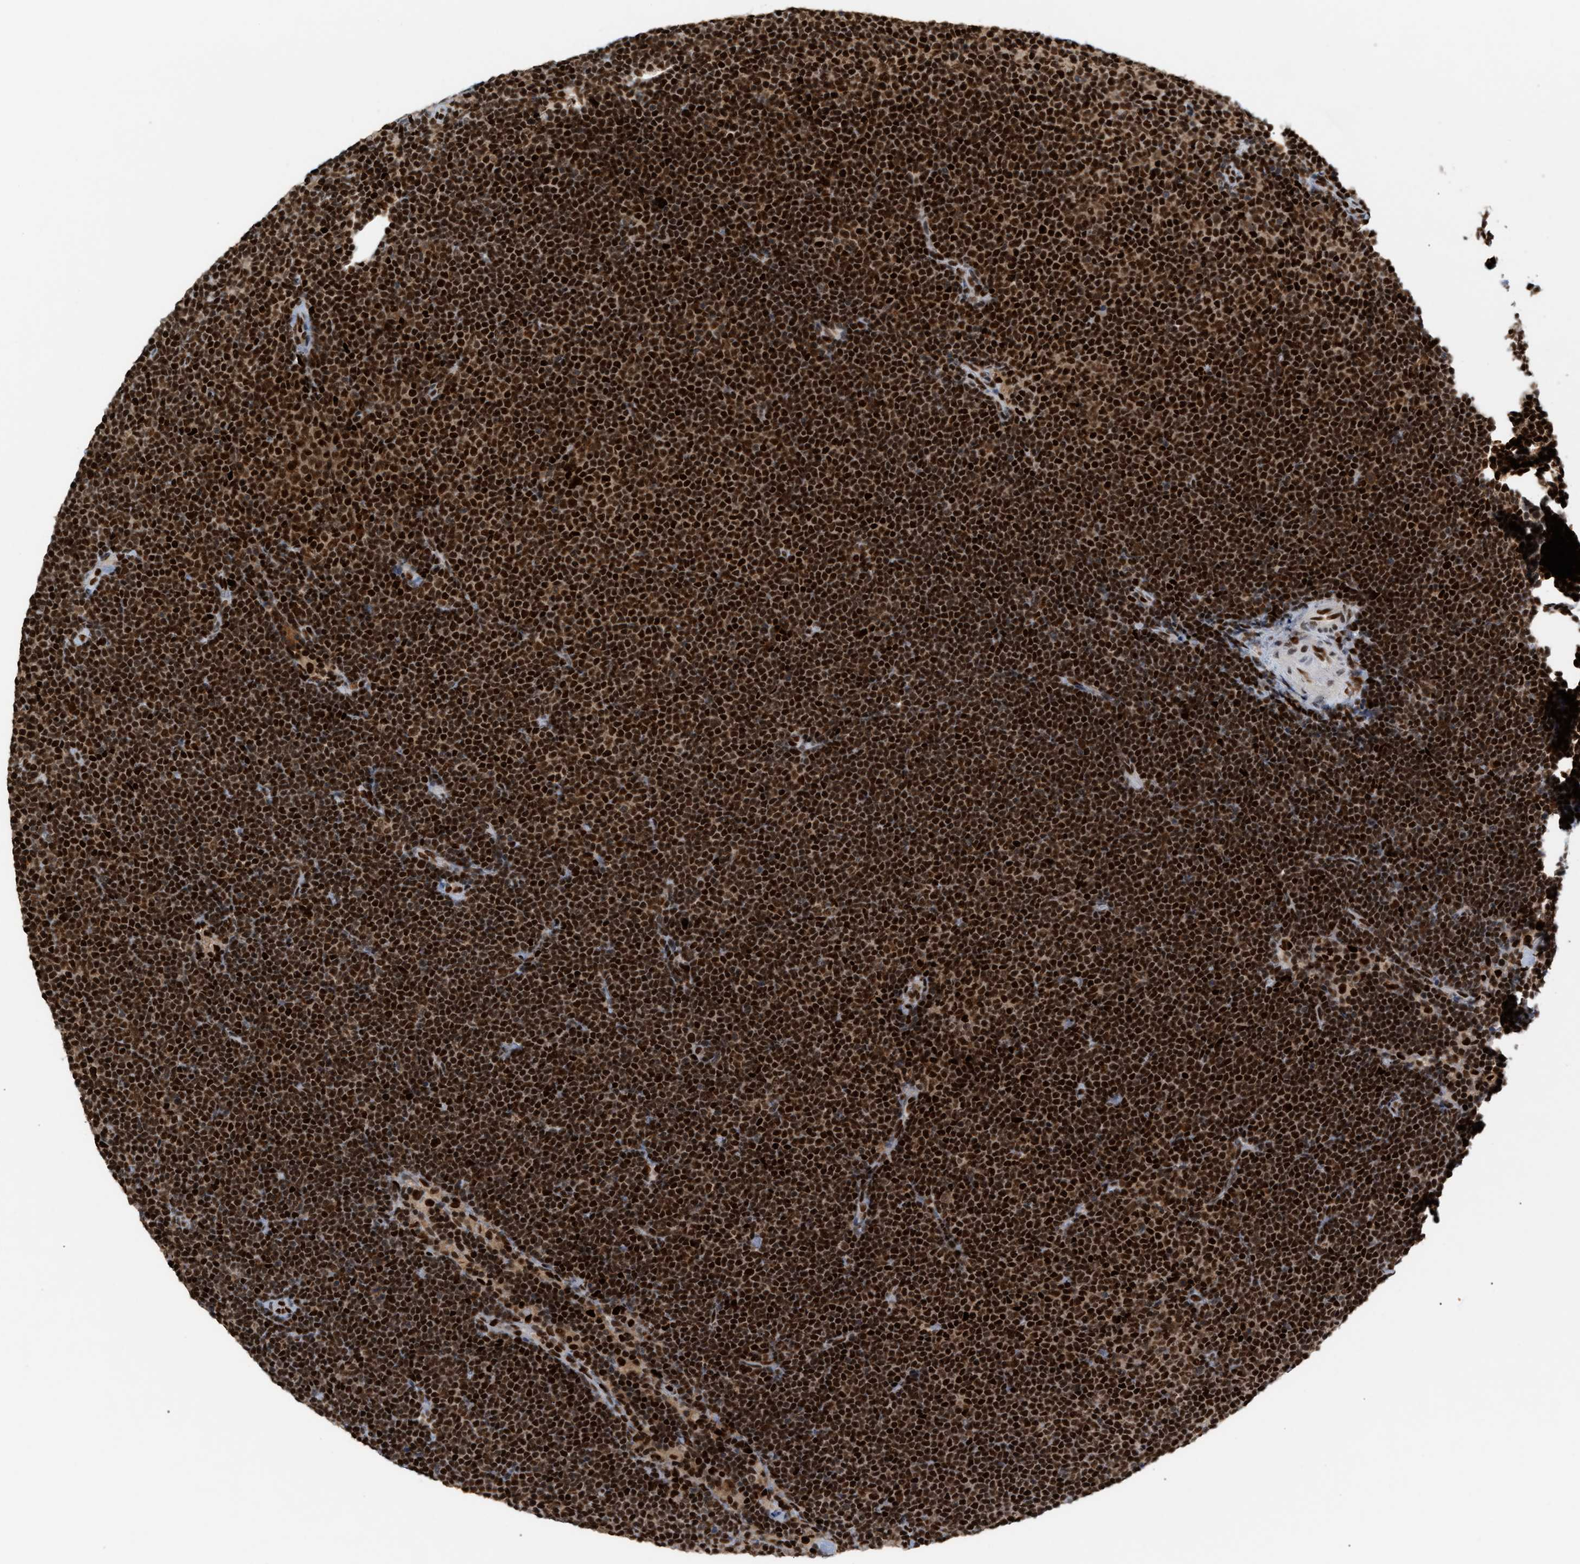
{"staining": {"intensity": "strong", "quantity": ">75%", "location": "nuclear"}, "tissue": "lymphoma", "cell_type": "Tumor cells", "image_type": "cancer", "snomed": [{"axis": "morphology", "description": "Malignant lymphoma, non-Hodgkin's type, Low grade"}, {"axis": "topography", "description": "Lymph node"}], "caption": "Strong nuclear protein positivity is identified in approximately >75% of tumor cells in lymphoma. Using DAB (brown) and hematoxylin (blue) stains, captured at high magnification using brightfield microscopy.", "gene": "RNASEK-C17orf49", "patient": {"sex": "female", "age": 53}}